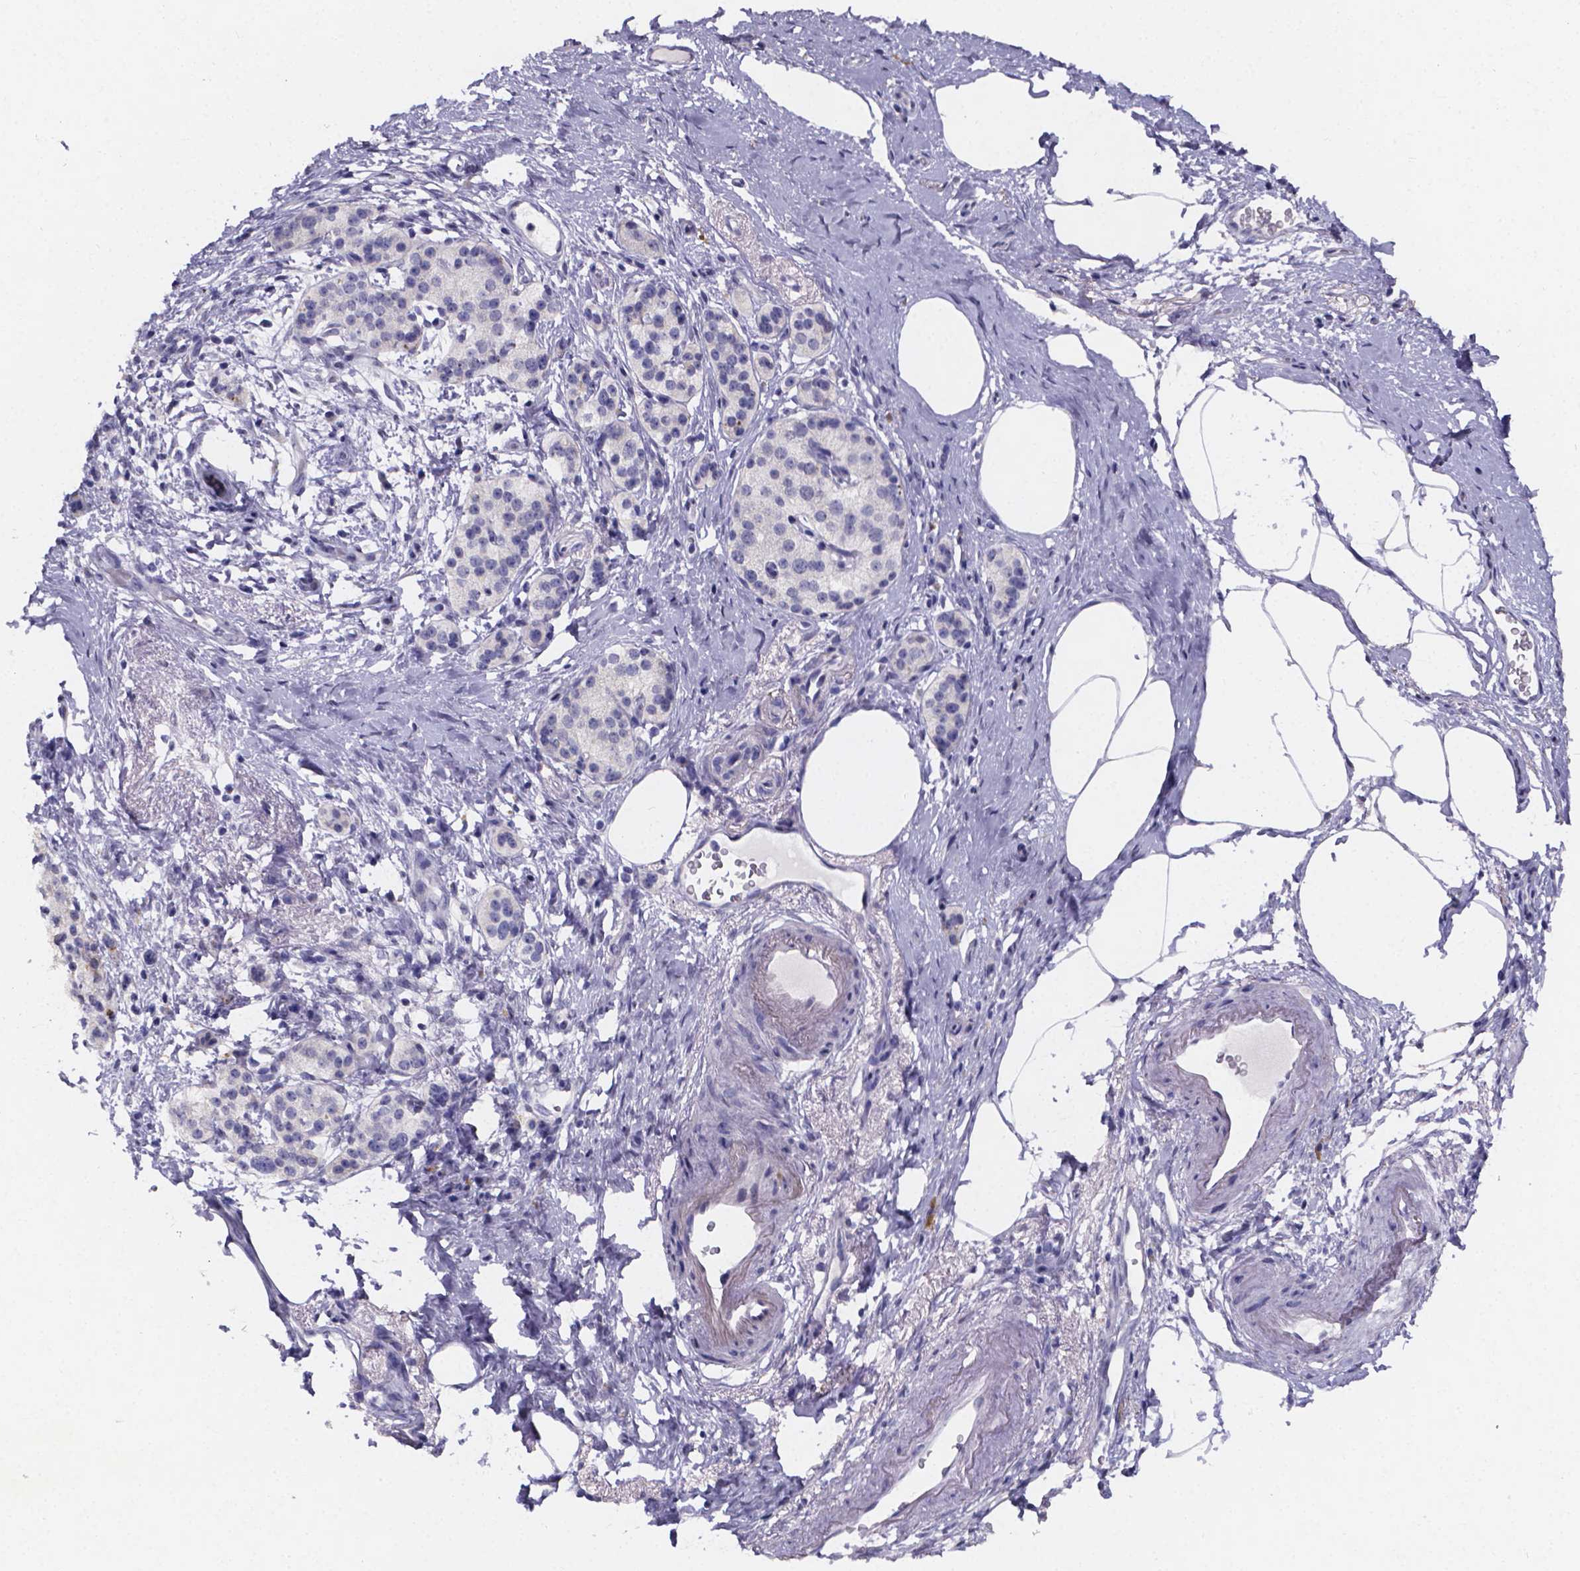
{"staining": {"intensity": "negative", "quantity": "none", "location": "none"}, "tissue": "pancreatic cancer", "cell_type": "Tumor cells", "image_type": "cancer", "snomed": [{"axis": "morphology", "description": "Adenocarcinoma, NOS"}, {"axis": "topography", "description": "Pancreas"}], "caption": "Pancreatic adenocarcinoma stained for a protein using immunohistochemistry displays no staining tumor cells.", "gene": "PAH", "patient": {"sex": "female", "age": 72}}